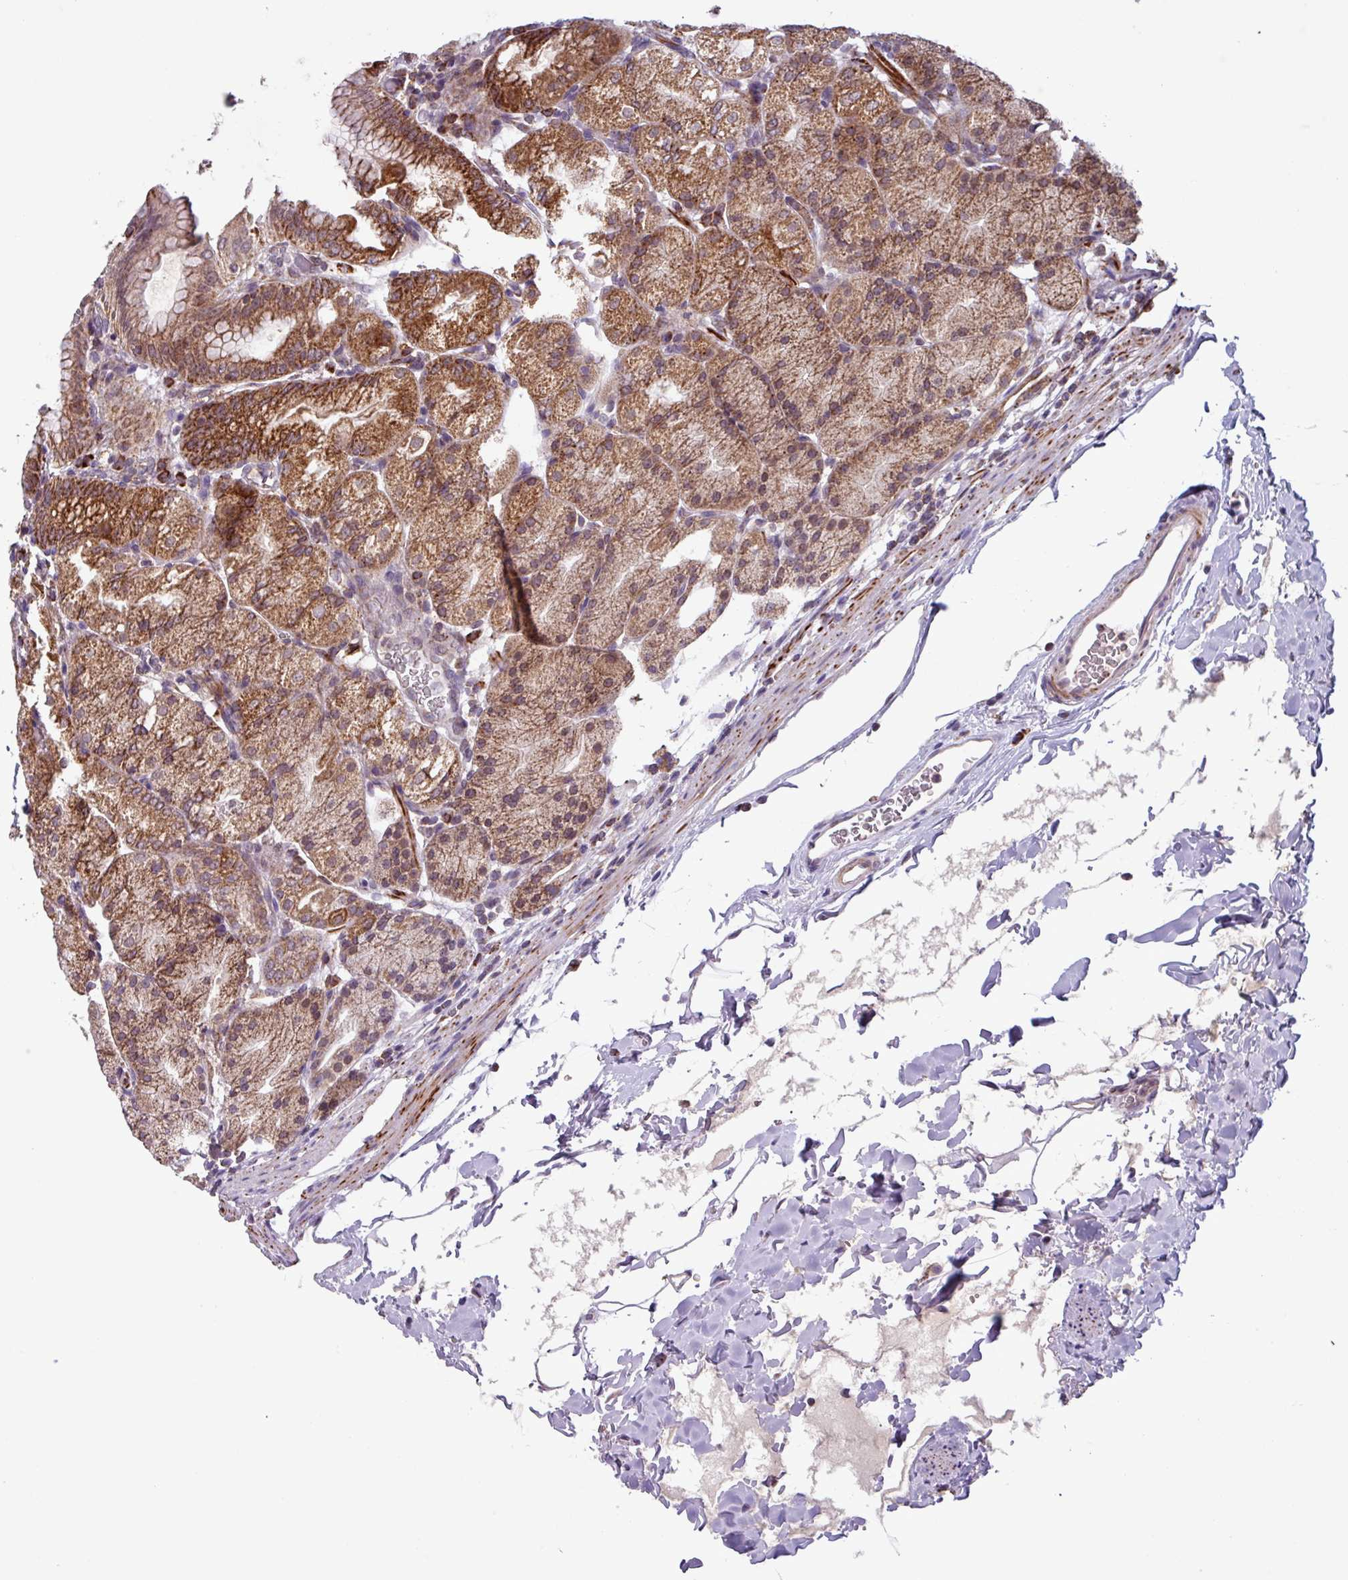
{"staining": {"intensity": "strong", "quantity": ">75%", "location": "cytoplasmic/membranous"}, "tissue": "stomach", "cell_type": "Glandular cells", "image_type": "normal", "snomed": [{"axis": "morphology", "description": "Normal tissue, NOS"}, {"axis": "topography", "description": "Stomach, upper"}, {"axis": "topography", "description": "Stomach, lower"}], "caption": "Protein positivity by immunohistochemistry (IHC) reveals strong cytoplasmic/membranous positivity in about >75% of glandular cells in normal stomach. The protein of interest is stained brown, and the nuclei are stained in blue (DAB IHC with brightfield microscopy, high magnification).", "gene": "AKIRIN1", "patient": {"sex": "male", "age": 62}}